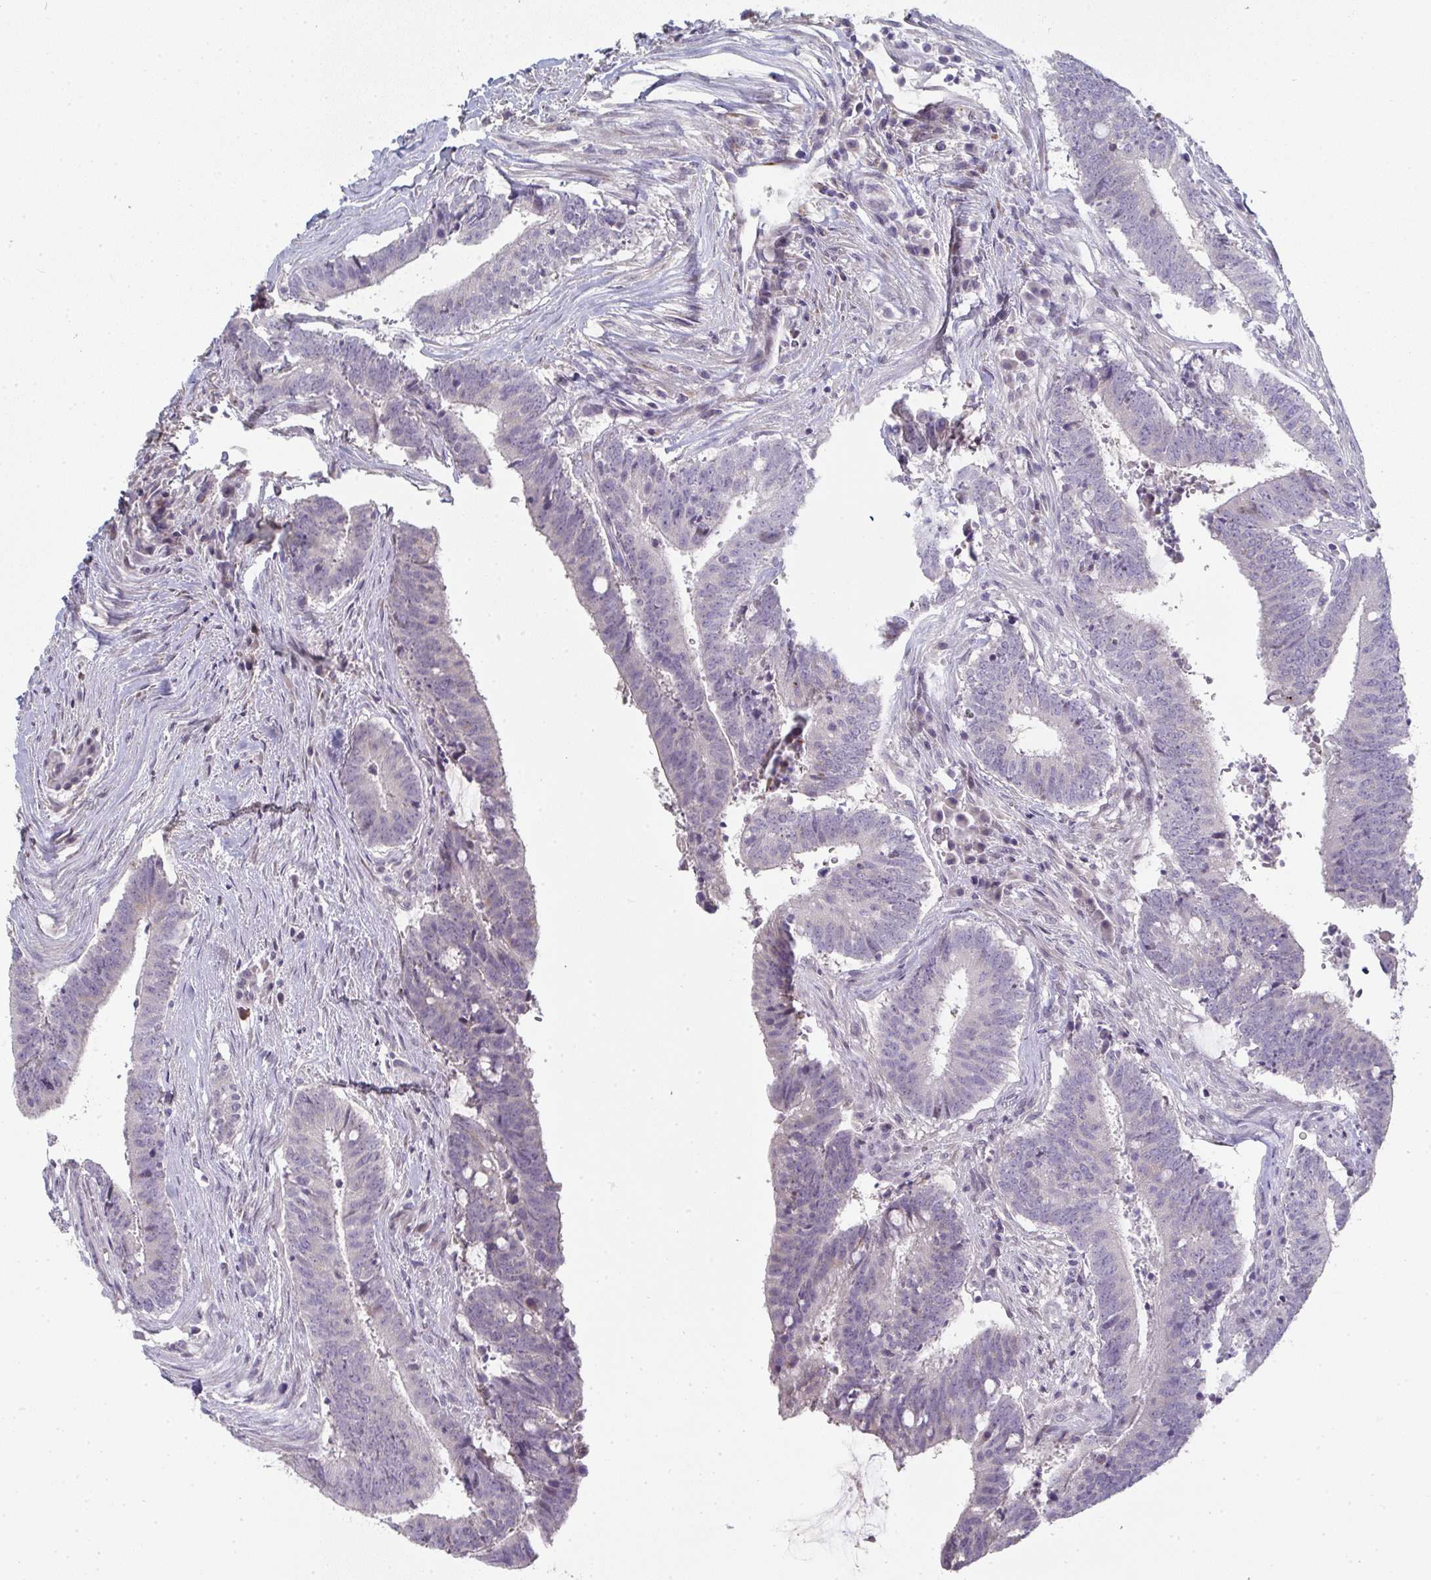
{"staining": {"intensity": "negative", "quantity": "none", "location": "none"}, "tissue": "colorectal cancer", "cell_type": "Tumor cells", "image_type": "cancer", "snomed": [{"axis": "morphology", "description": "Adenocarcinoma, NOS"}, {"axis": "topography", "description": "Colon"}], "caption": "A histopathology image of colorectal cancer stained for a protein shows no brown staining in tumor cells. The staining is performed using DAB (3,3'-diaminobenzidine) brown chromogen with nuclei counter-stained in using hematoxylin.", "gene": "A1CF", "patient": {"sex": "female", "age": 43}}